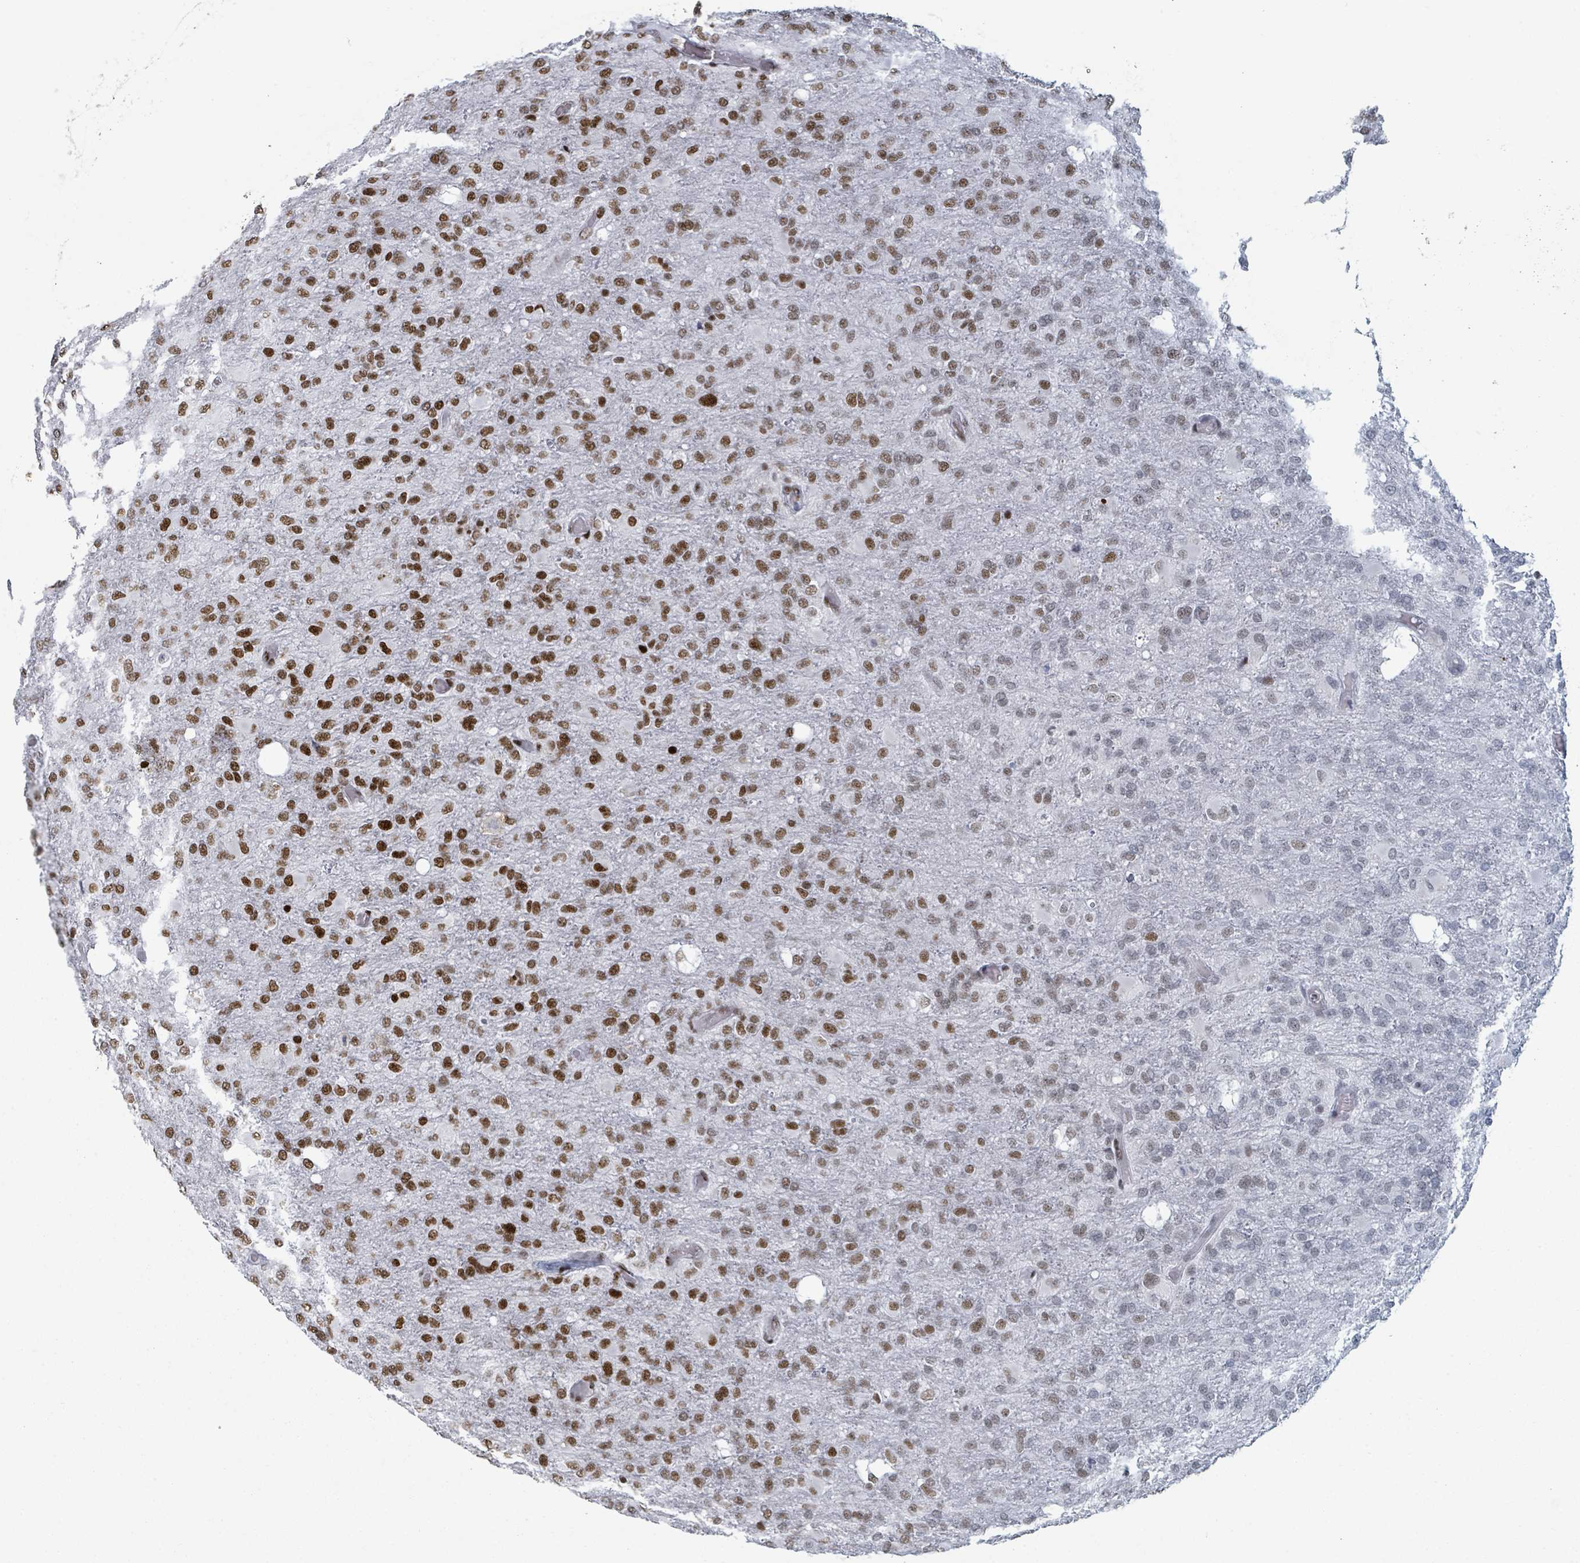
{"staining": {"intensity": "moderate", "quantity": ">75%", "location": "nuclear"}, "tissue": "glioma", "cell_type": "Tumor cells", "image_type": "cancer", "snomed": [{"axis": "morphology", "description": "Glioma, malignant, High grade"}, {"axis": "topography", "description": "Brain"}], "caption": "Immunohistochemistry (IHC) histopathology image of human glioma stained for a protein (brown), which demonstrates medium levels of moderate nuclear staining in approximately >75% of tumor cells.", "gene": "DHX16", "patient": {"sex": "female", "age": 74}}